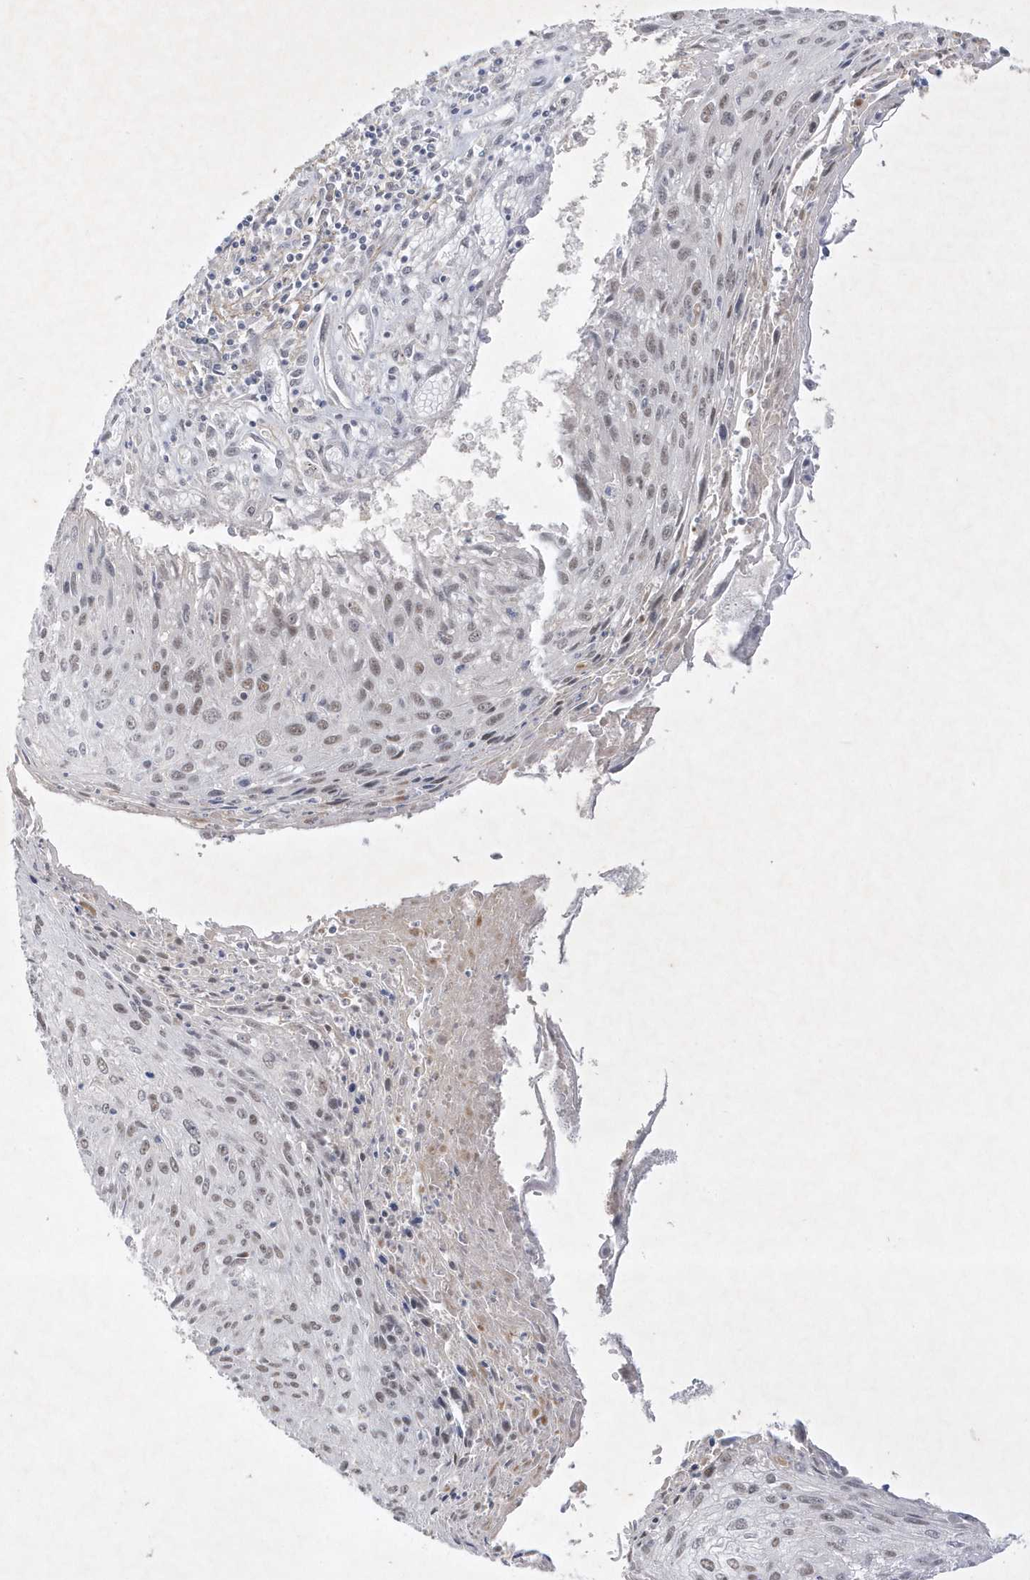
{"staining": {"intensity": "moderate", "quantity": "25%-75%", "location": "nuclear"}, "tissue": "cervical cancer", "cell_type": "Tumor cells", "image_type": "cancer", "snomed": [{"axis": "morphology", "description": "Squamous cell carcinoma, NOS"}, {"axis": "topography", "description": "Cervix"}], "caption": "Immunohistochemistry (IHC) photomicrograph of cervical cancer stained for a protein (brown), which shows medium levels of moderate nuclear staining in about 25%-75% of tumor cells.", "gene": "CPSF3", "patient": {"sex": "female", "age": 51}}